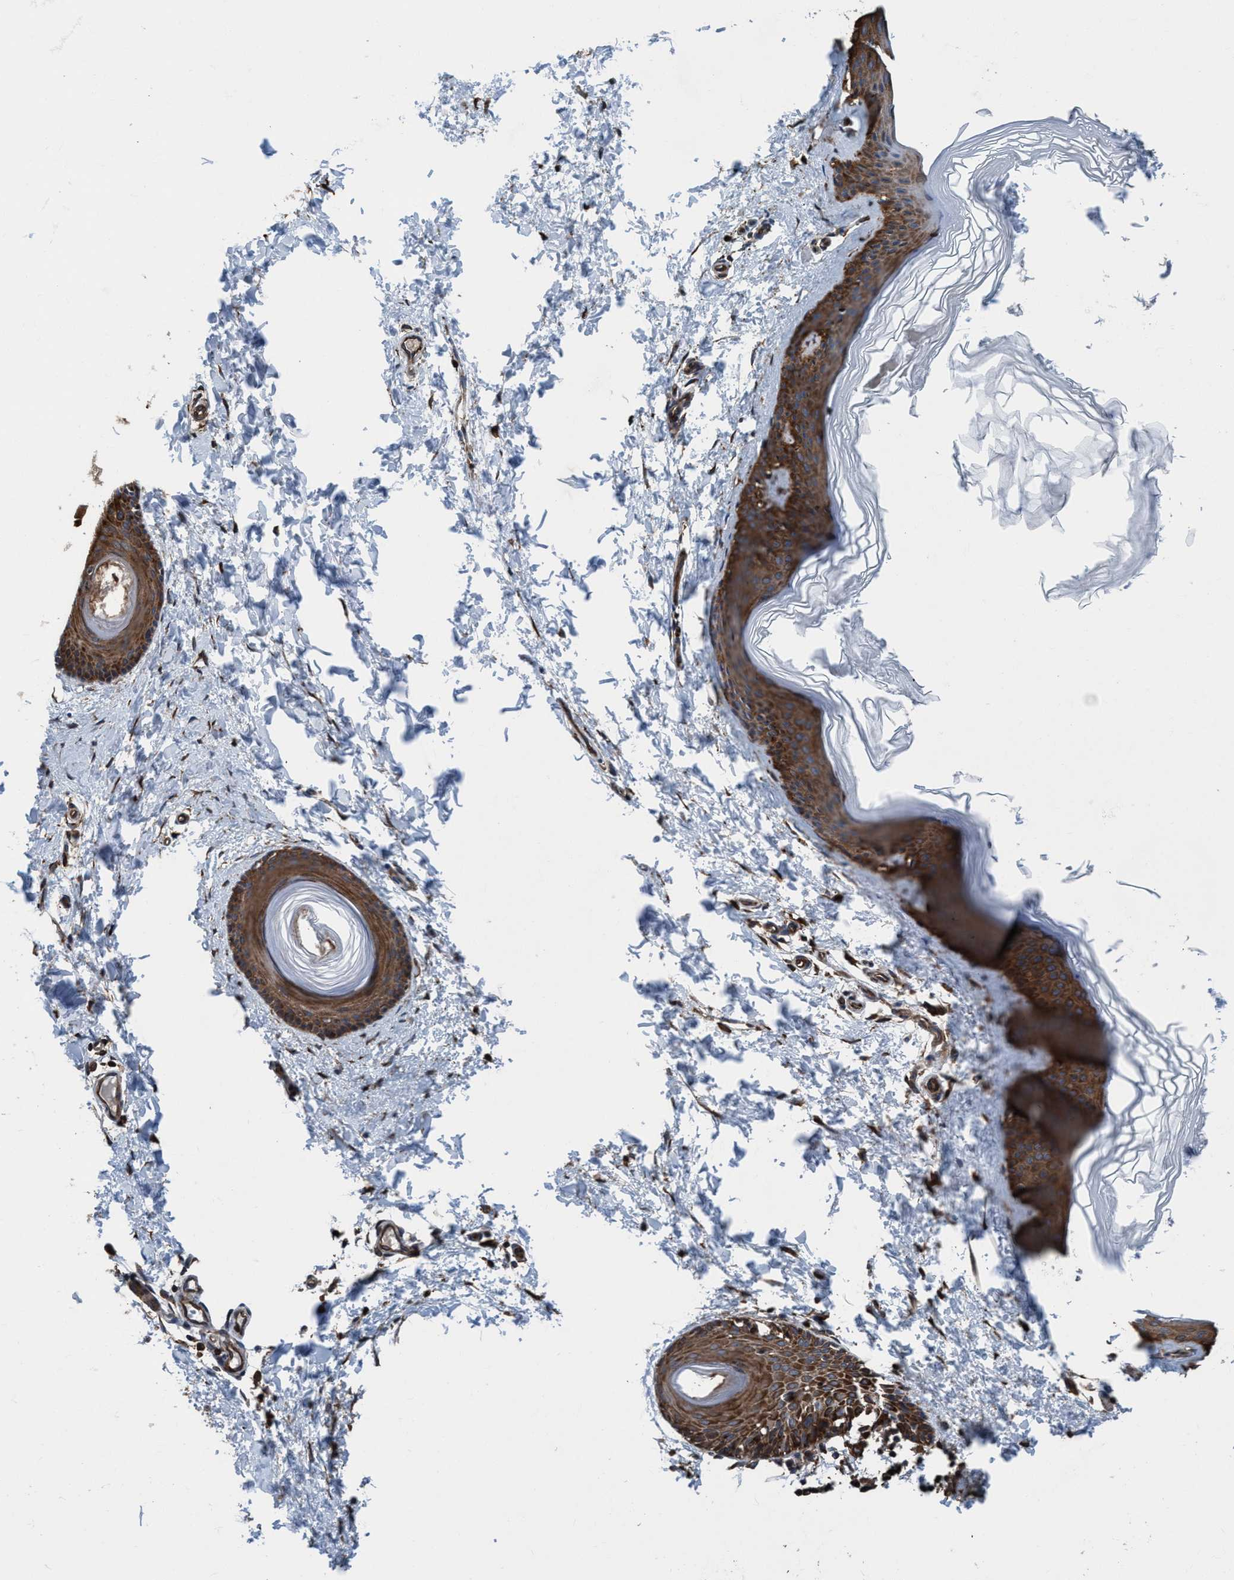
{"staining": {"intensity": "moderate", "quantity": ">75%", "location": "cytoplasmic/membranous"}, "tissue": "skin", "cell_type": "Fibroblasts", "image_type": "normal", "snomed": [{"axis": "morphology", "description": "Normal tissue, NOS"}, {"axis": "topography", "description": "Skin"}], "caption": "Skin stained with a brown dye exhibits moderate cytoplasmic/membranous positive staining in about >75% of fibroblasts.", "gene": "NMT1", "patient": {"sex": "female", "age": 27}}